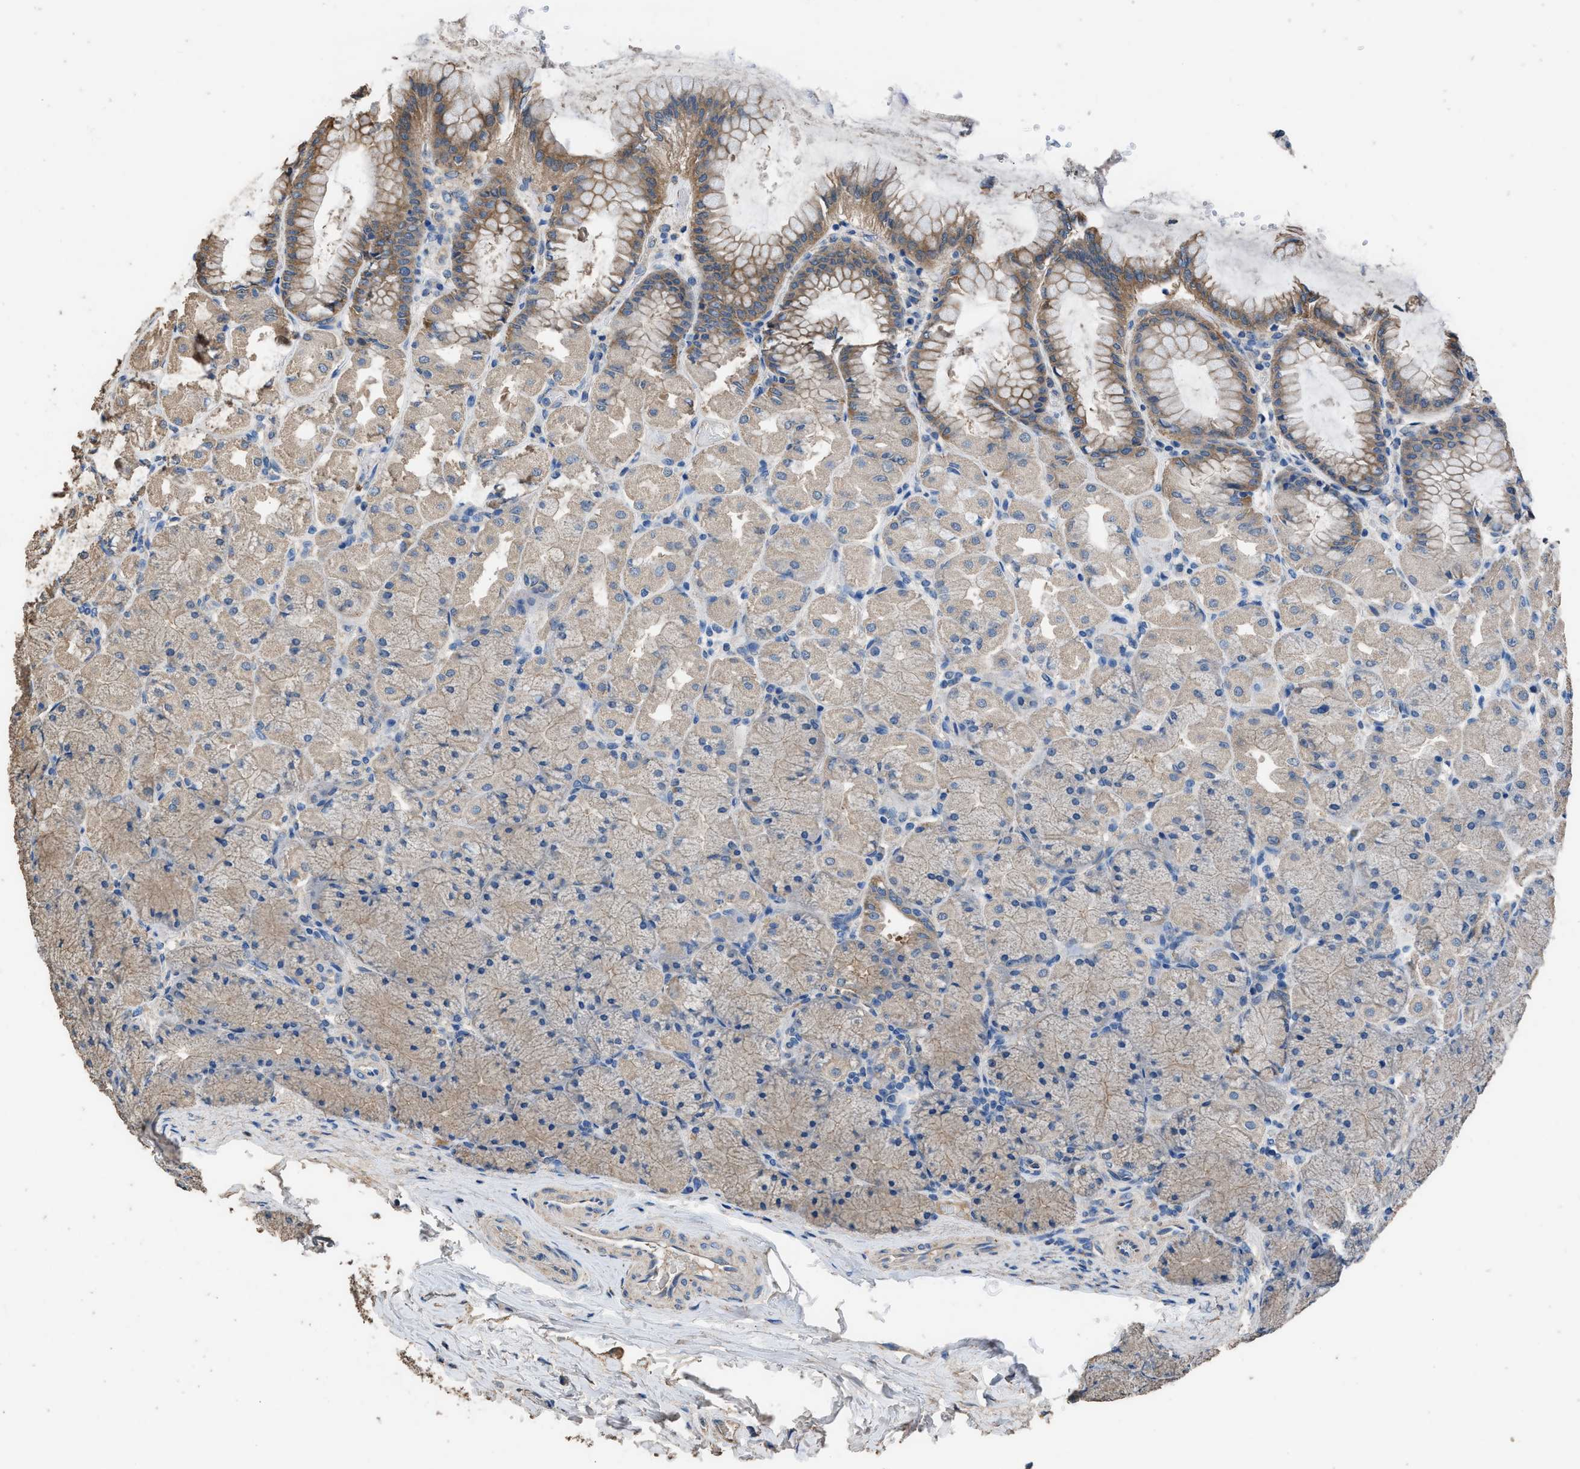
{"staining": {"intensity": "moderate", "quantity": "<25%", "location": "cytoplasmic/membranous"}, "tissue": "stomach", "cell_type": "Glandular cells", "image_type": "normal", "snomed": [{"axis": "morphology", "description": "Normal tissue, NOS"}, {"axis": "topography", "description": "Stomach, upper"}], "caption": "A micrograph of human stomach stained for a protein reveals moderate cytoplasmic/membranous brown staining in glandular cells. The protein is shown in brown color, while the nuclei are stained blue.", "gene": "ITSN1", "patient": {"sex": "female", "age": 56}}